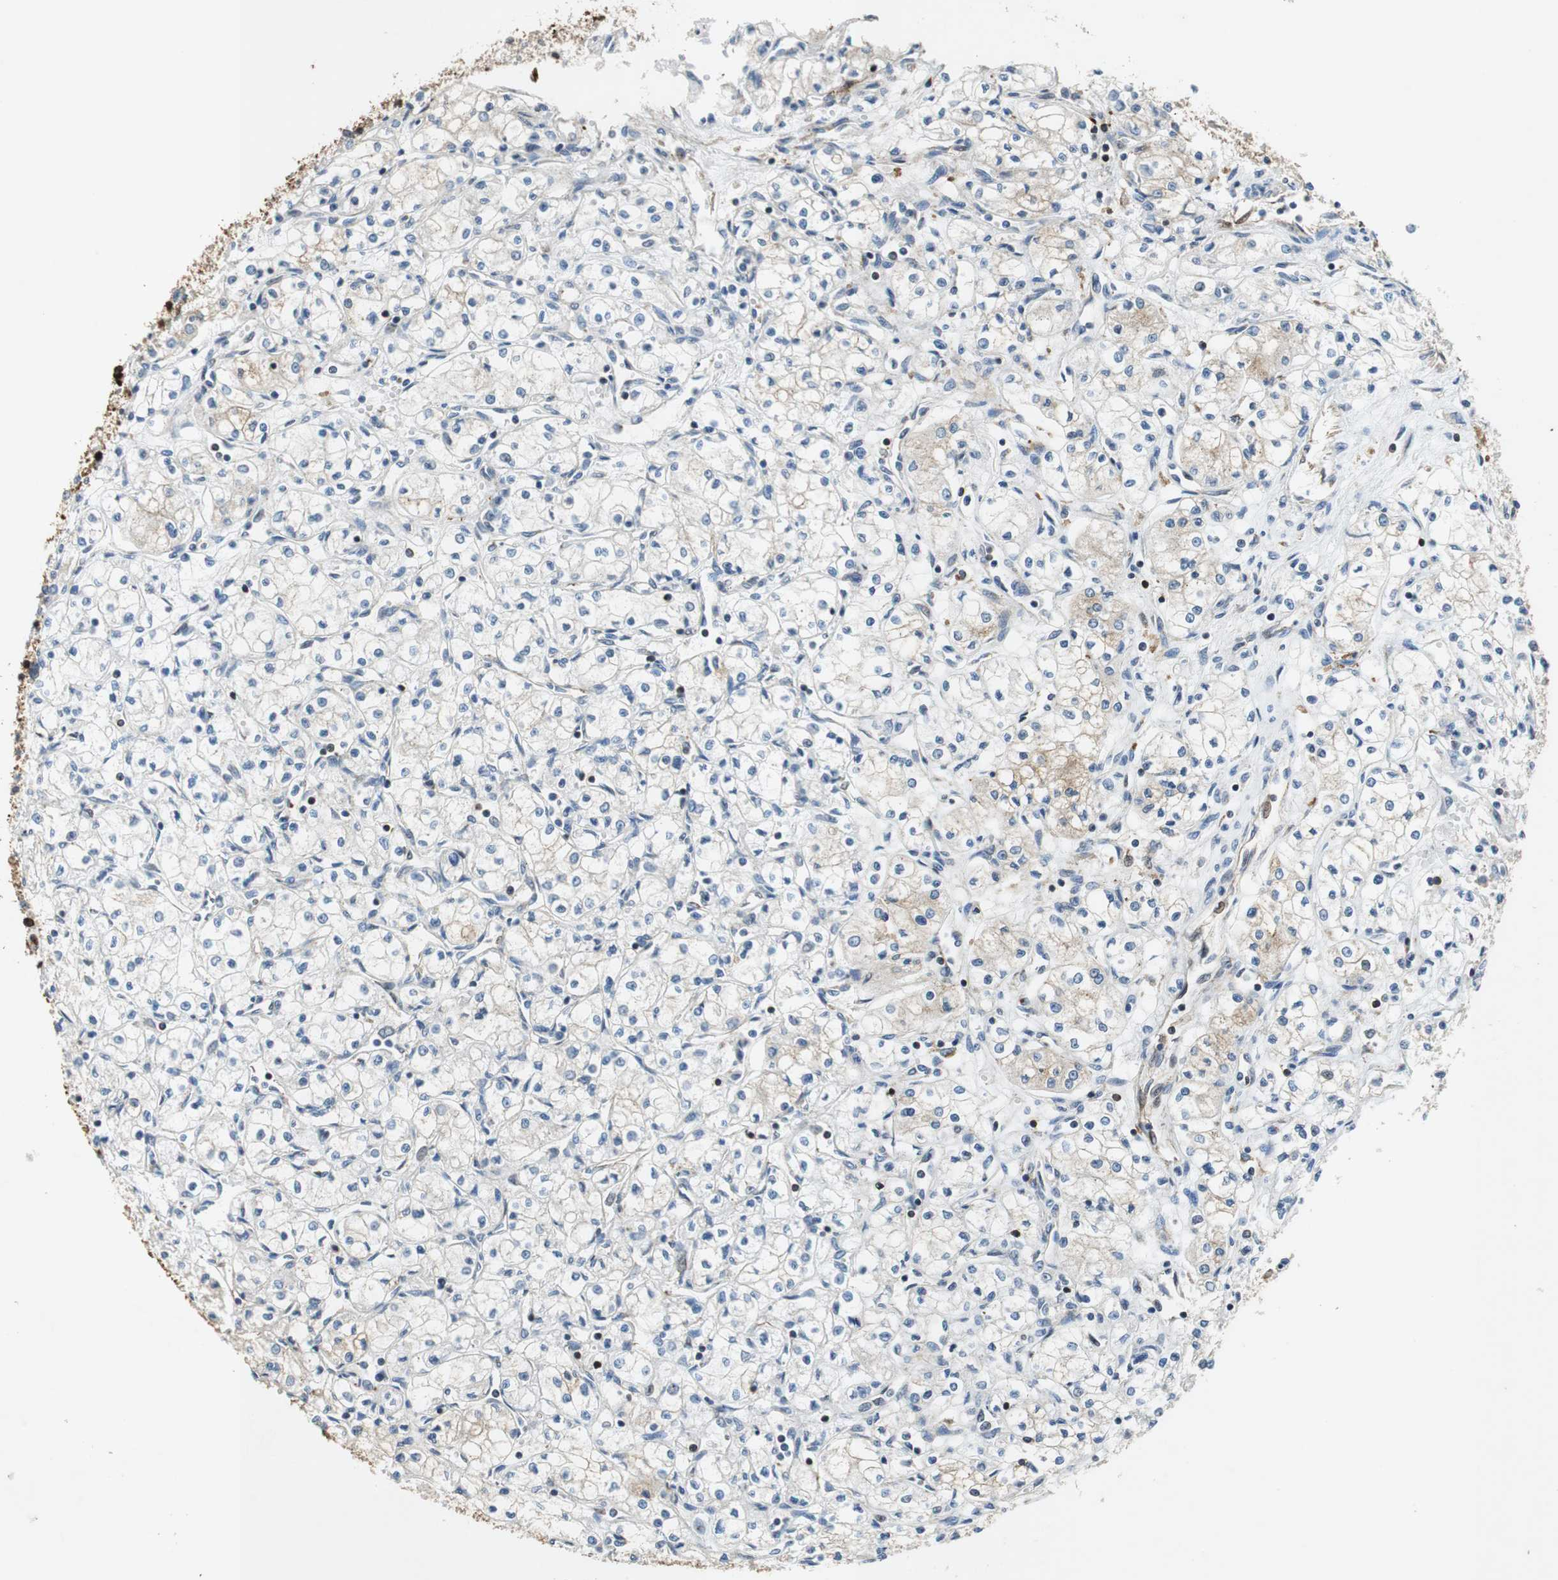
{"staining": {"intensity": "weak", "quantity": "<25%", "location": "cytoplasmic/membranous"}, "tissue": "renal cancer", "cell_type": "Tumor cells", "image_type": "cancer", "snomed": [{"axis": "morphology", "description": "Normal tissue, NOS"}, {"axis": "morphology", "description": "Adenocarcinoma, NOS"}, {"axis": "topography", "description": "Kidney"}], "caption": "Immunohistochemical staining of human renal cancer (adenocarcinoma) demonstrates no significant staining in tumor cells. Brightfield microscopy of immunohistochemistry (IHC) stained with DAB (3,3'-diaminobenzidine) (brown) and hematoxylin (blue), captured at high magnification.", "gene": "TUBA4A", "patient": {"sex": "male", "age": 59}}